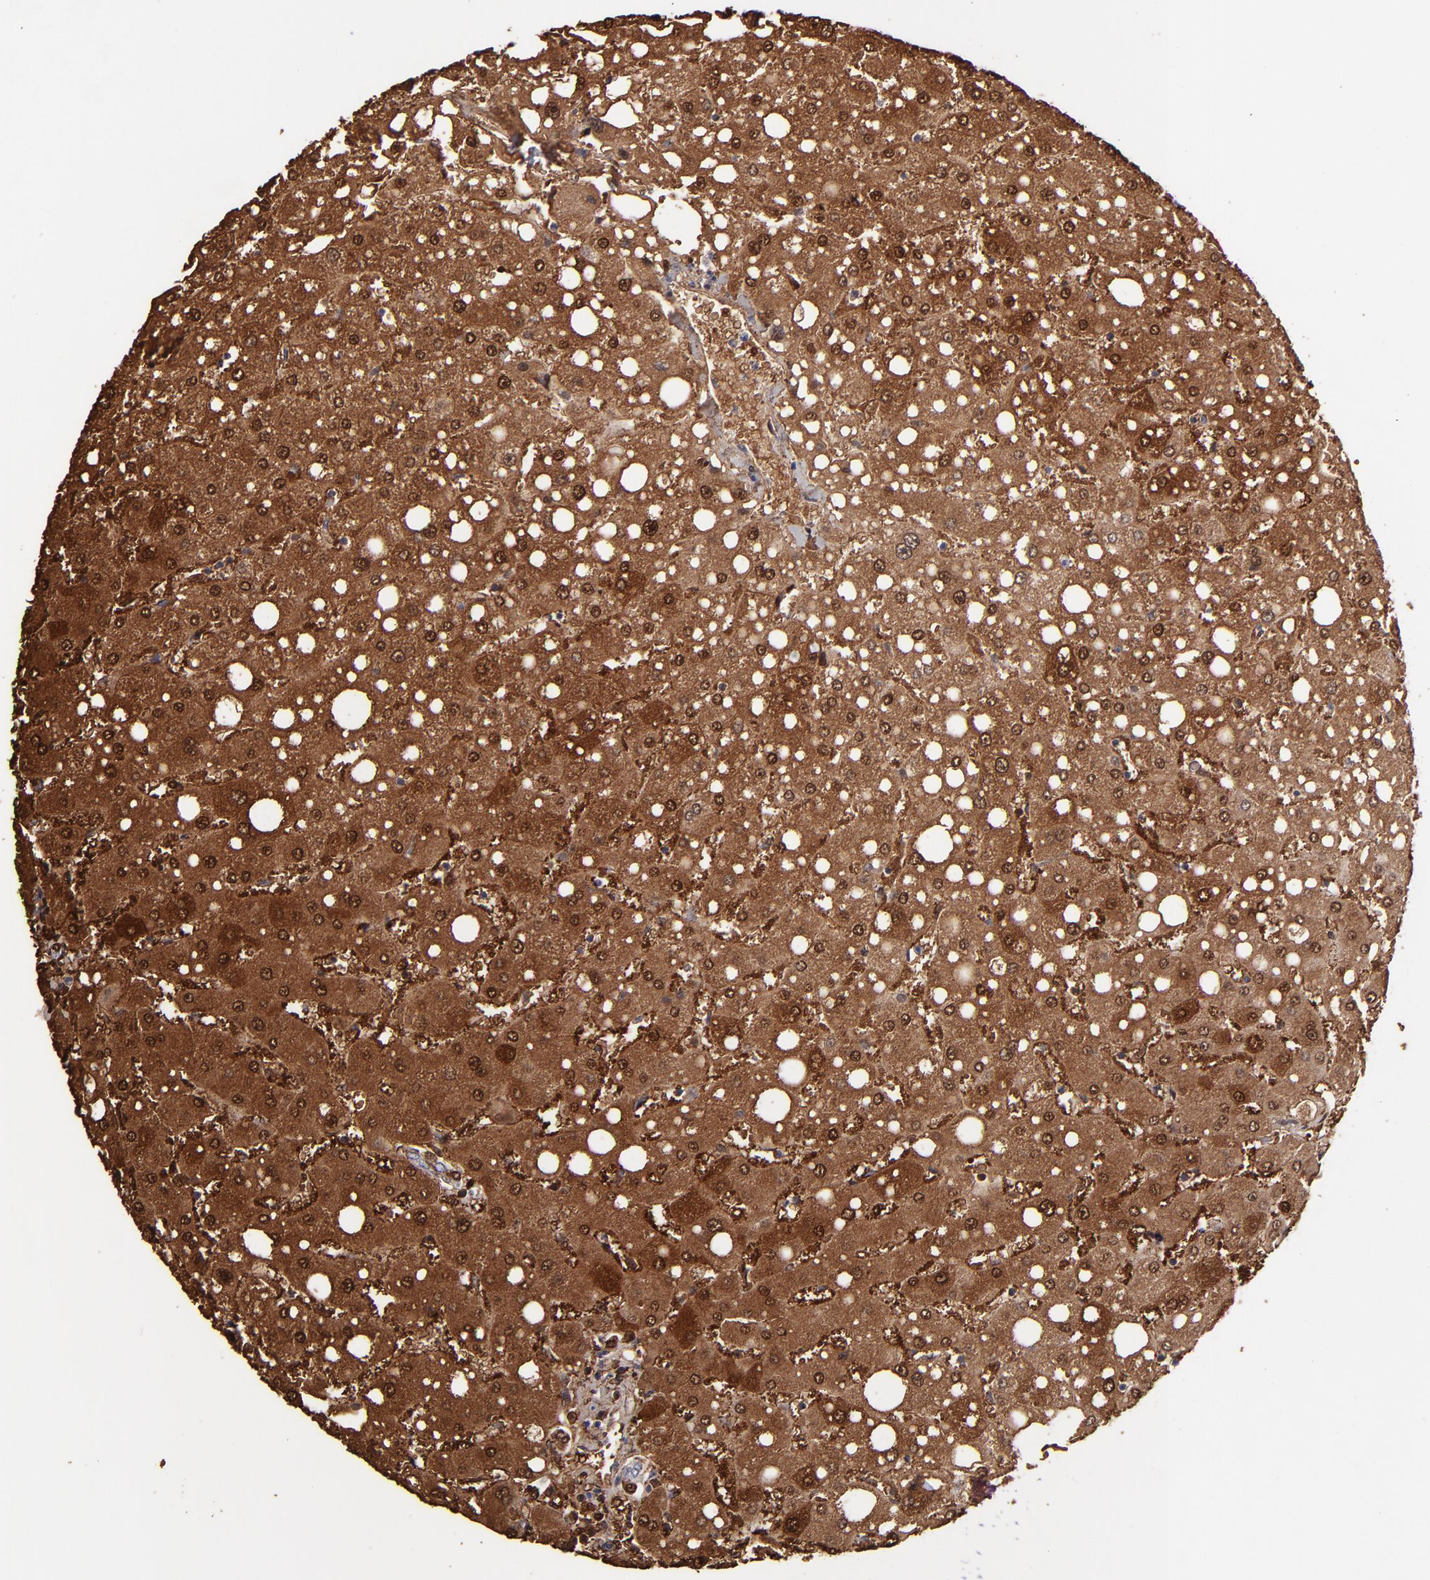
{"staining": {"intensity": "strong", "quantity": ">75%", "location": "cytoplasmic/membranous"}, "tissue": "liver", "cell_type": "Hepatocytes", "image_type": "normal", "snomed": [{"axis": "morphology", "description": "Normal tissue, NOS"}, {"axis": "topography", "description": "Liver"}], "caption": "Hepatocytes exhibit strong cytoplasmic/membranous staining in about >75% of cells in unremarkable liver.", "gene": "ALDOB", "patient": {"sex": "male", "age": 49}}